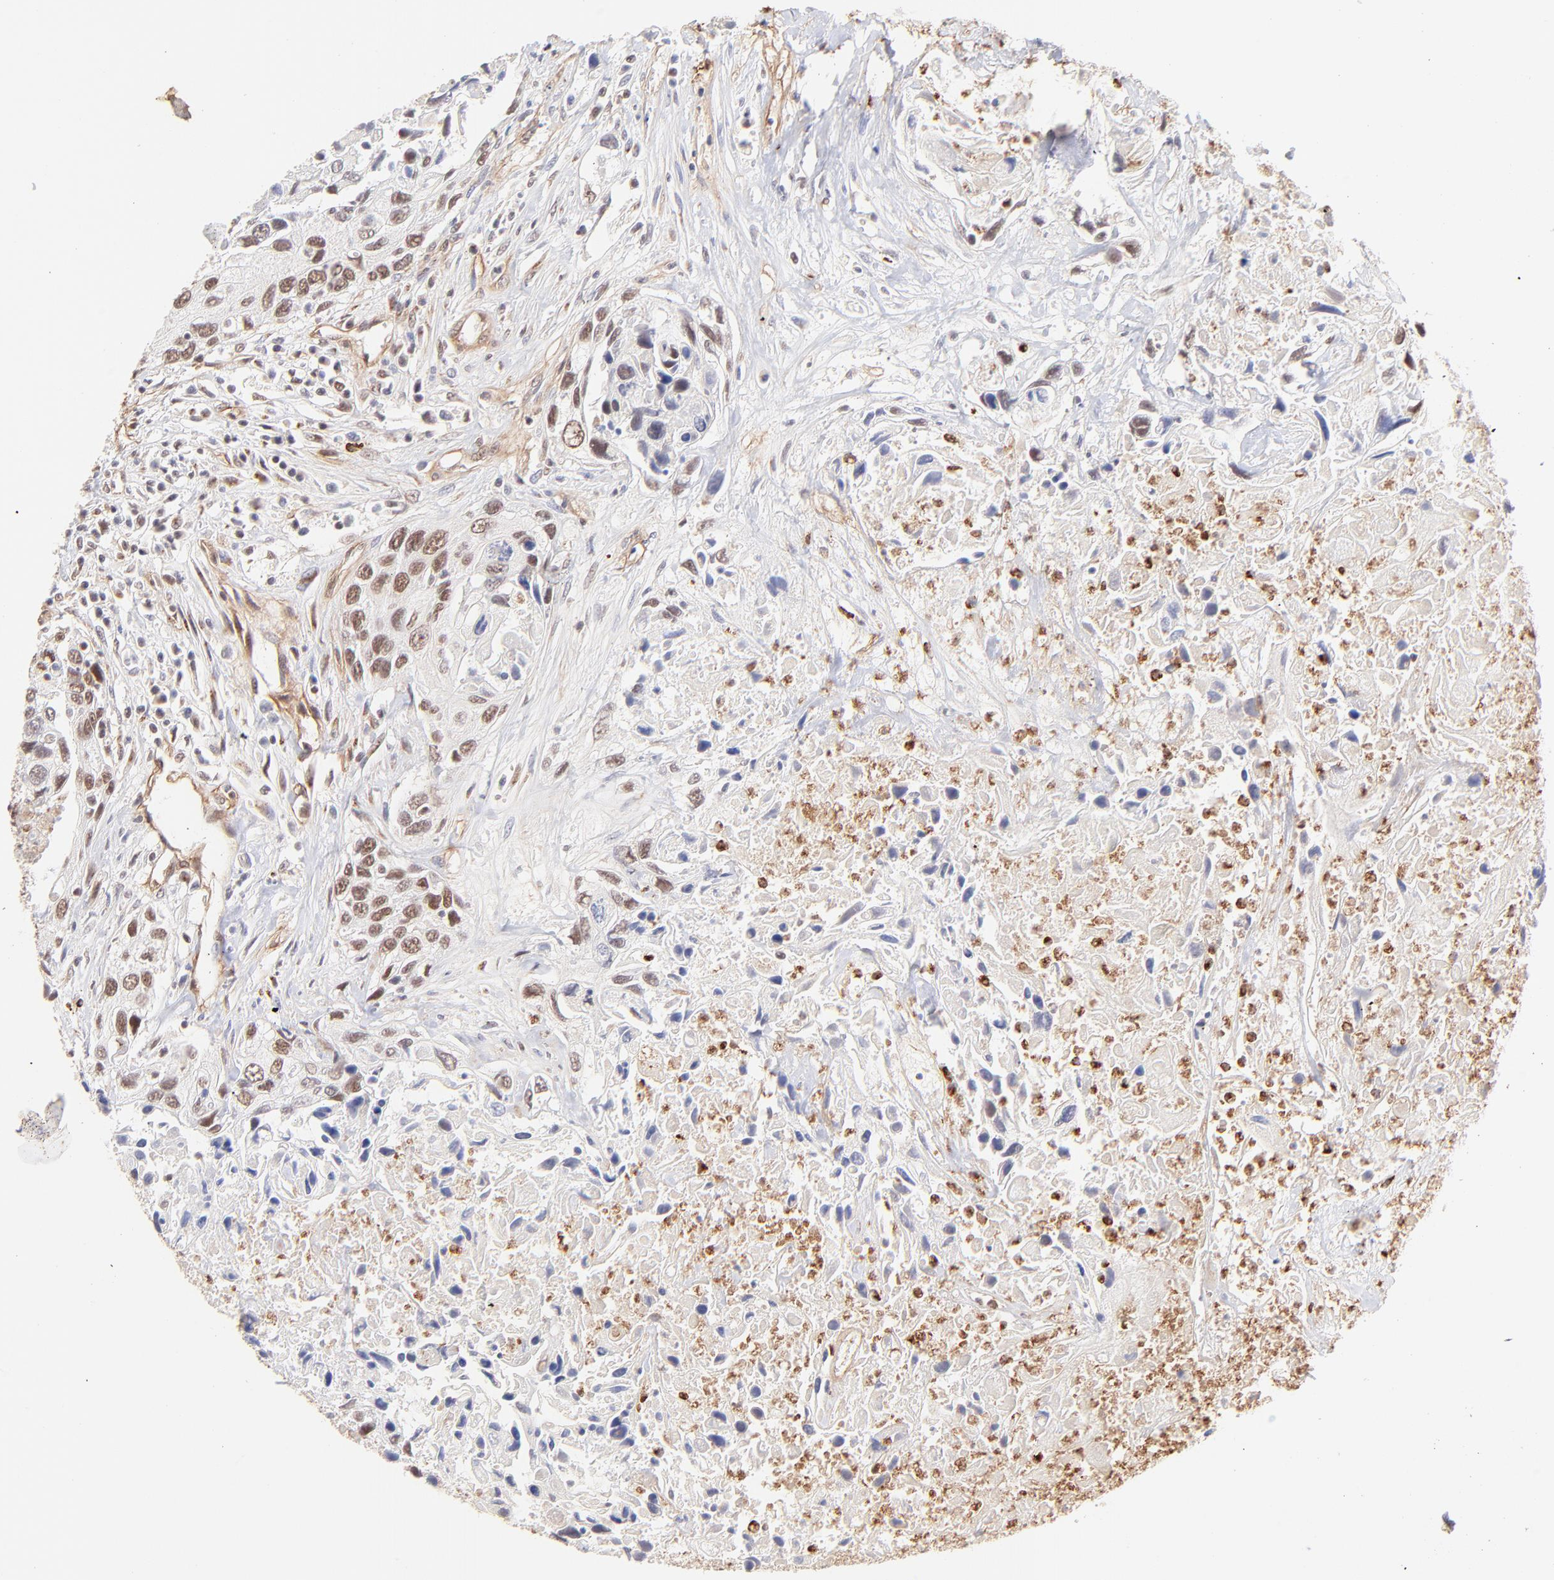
{"staining": {"intensity": "strong", "quantity": ">75%", "location": "nuclear"}, "tissue": "urothelial cancer", "cell_type": "Tumor cells", "image_type": "cancer", "snomed": [{"axis": "morphology", "description": "Urothelial carcinoma, High grade"}, {"axis": "topography", "description": "Urinary bladder"}], "caption": "Immunohistochemistry (DAB) staining of human urothelial cancer reveals strong nuclear protein staining in about >75% of tumor cells. The protein of interest is shown in brown color, while the nuclei are stained blue.", "gene": "MED12", "patient": {"sex": "male", "age": 71}}